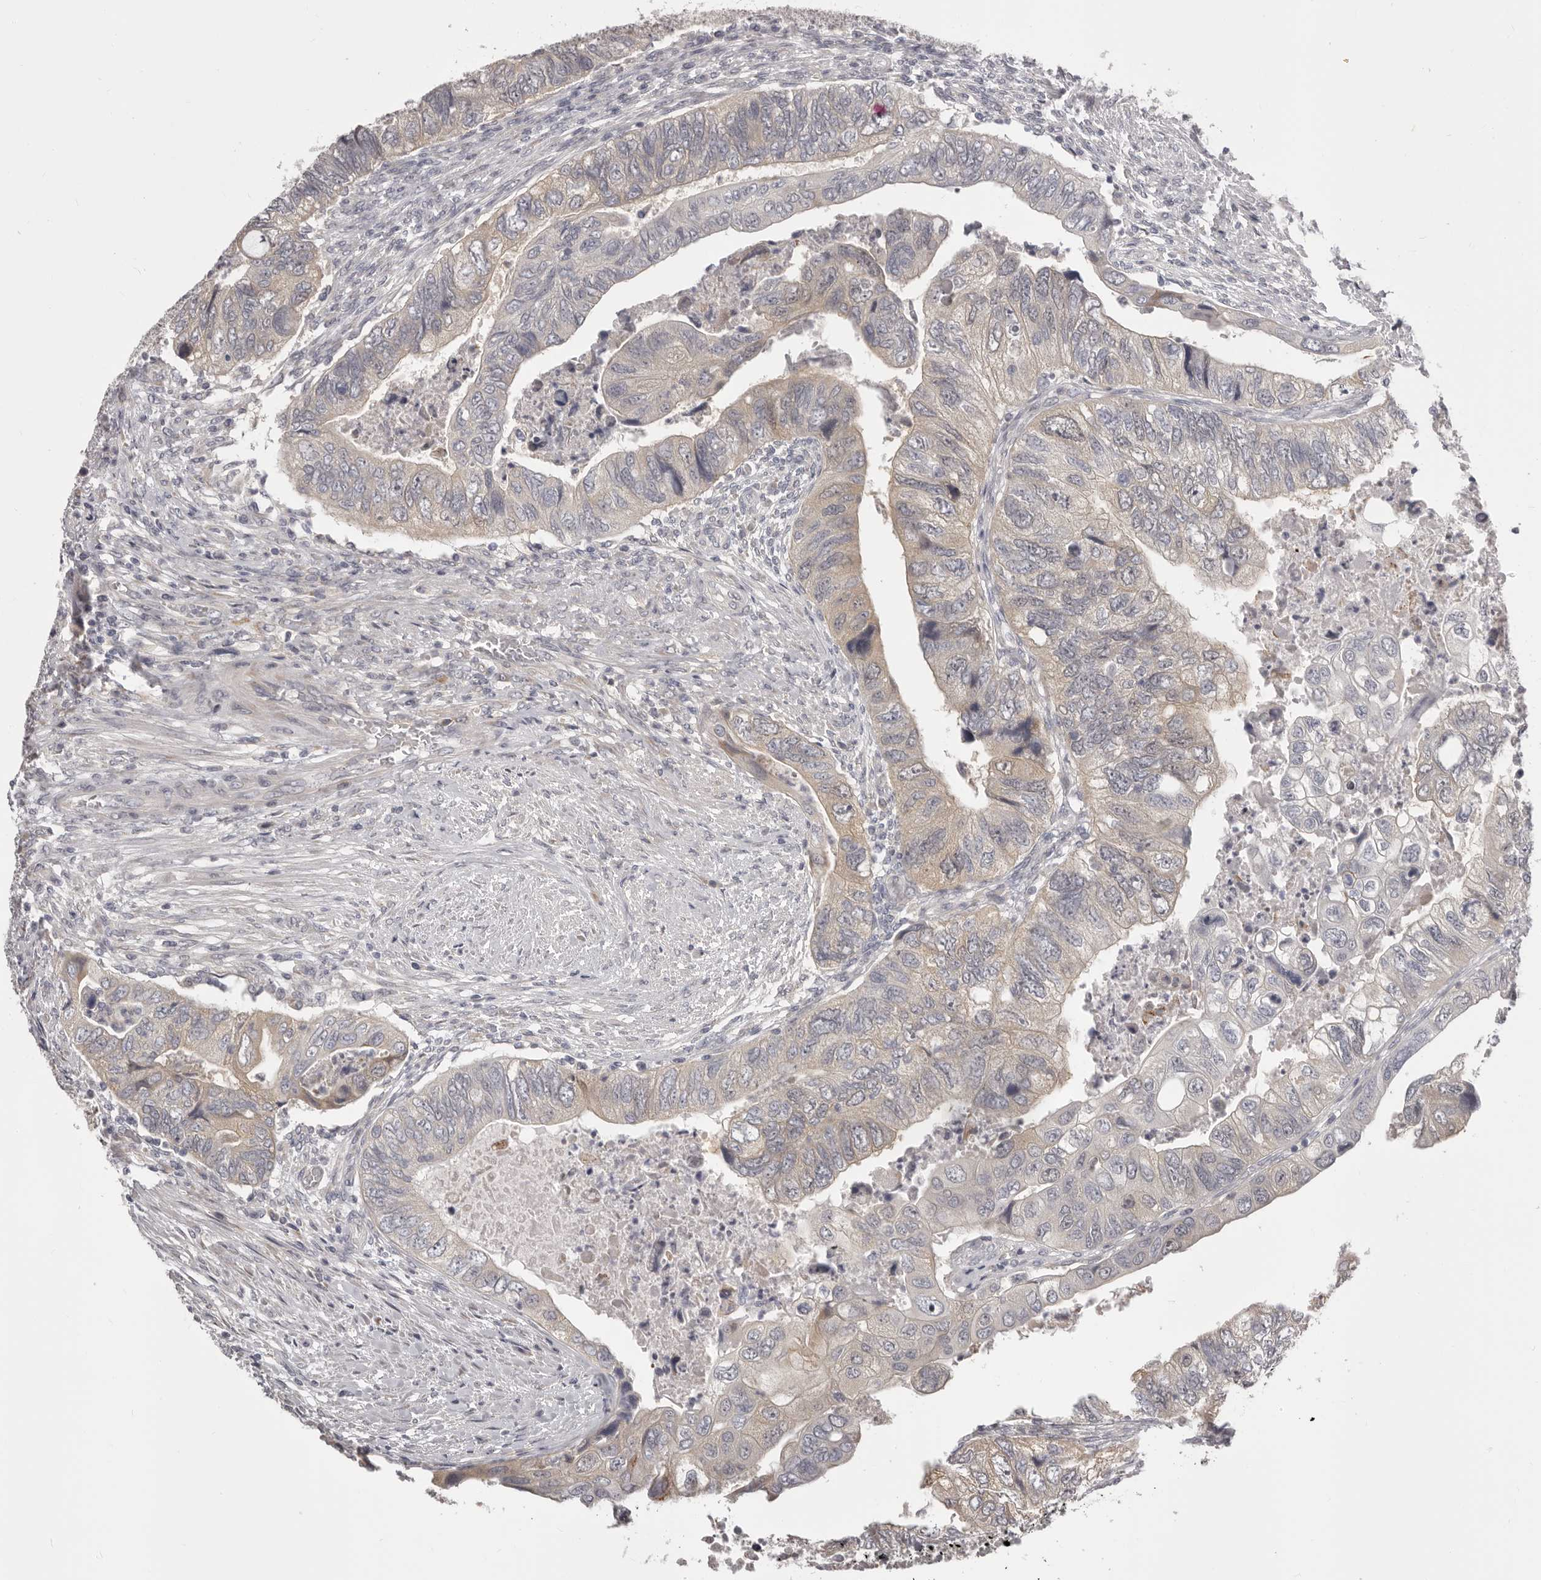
{"staining": {"intensity": "moderate", "quantity": "25%-75%", "location": "cytoplasmic/membranous"}, "tissue": "colorectal cancer", "cell_type": "Tumor cells", "image_type": "cancer", "snomed": [{"axis": "morphology", "description": "Adenocarcinoma, NOS"}, {"axis": "topography", "description": "Rectum"}], "caption": "This micrograph displays adenocarcinoma (colorectal) stained with immunohistochemistry (IHC) to label a protein in brown. The cytoplasmic/membranous of tumor cells show moderate positivity for the protein. Nuclei are counter-stained blue.", "gene": "OTUD3", "patient": {"sex": "male", "age": 63}}